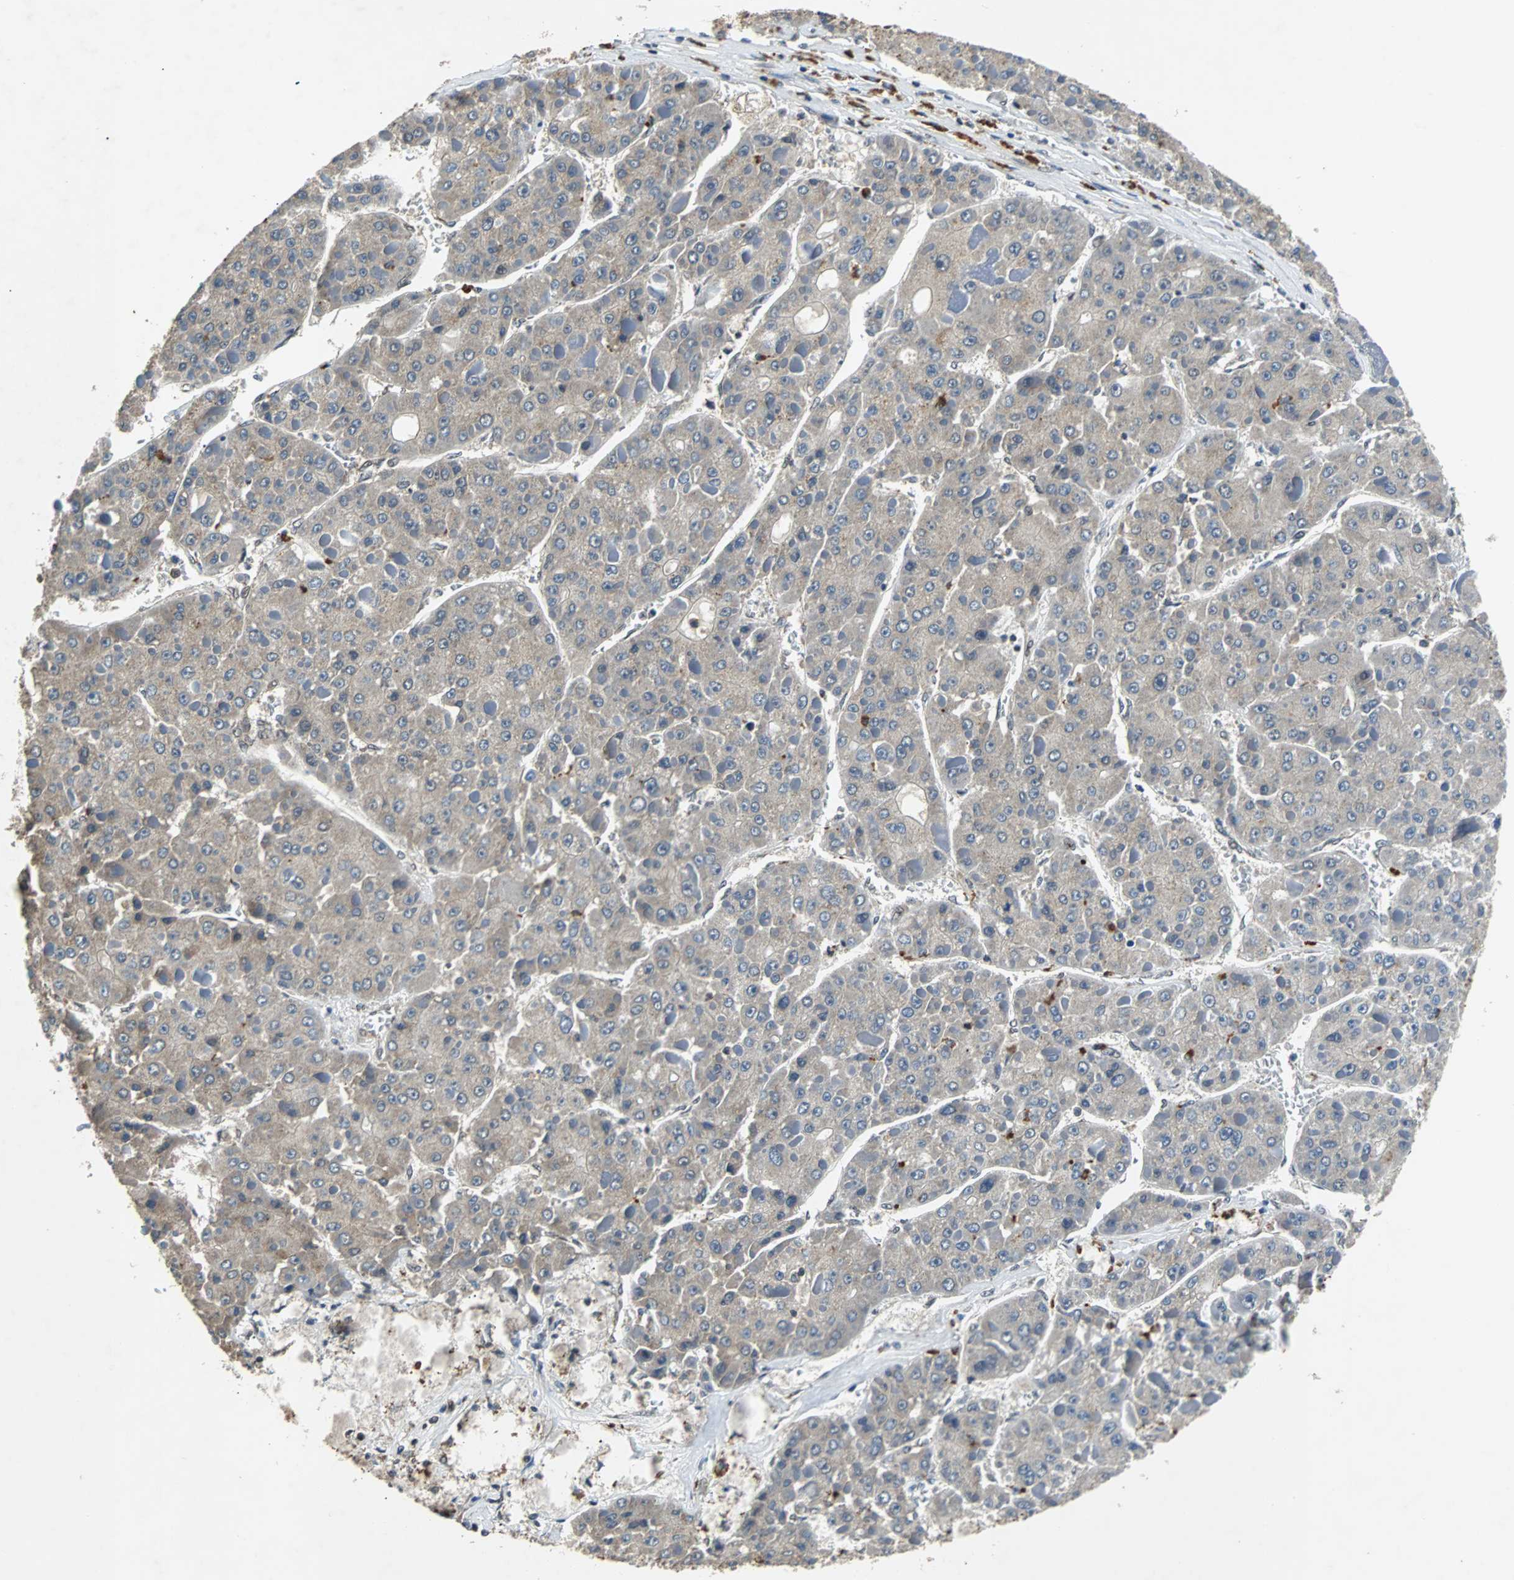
{"staining": {"intensity": "weak", "quantity": "25%-75%", "location": "cytoplasmic/membranous"}, "tissue": "liver cancer", "cell_type": "Tumor cells", "image_type": "cancer", "snomed": [{"axis": "morphology", "description": "Carcinoma, Hepatocellular, NOS"}, {"axis": "topography", "description": "Liver"}], "caption": "Brown immunohistochemical staining in human liver hepatocellular carcinoma shows weak cytoplasmic/membranous expression in about 25%-75% of tumor cells.", "gene": "PHC1", "patient": {"sex": "female", "age": 73}}